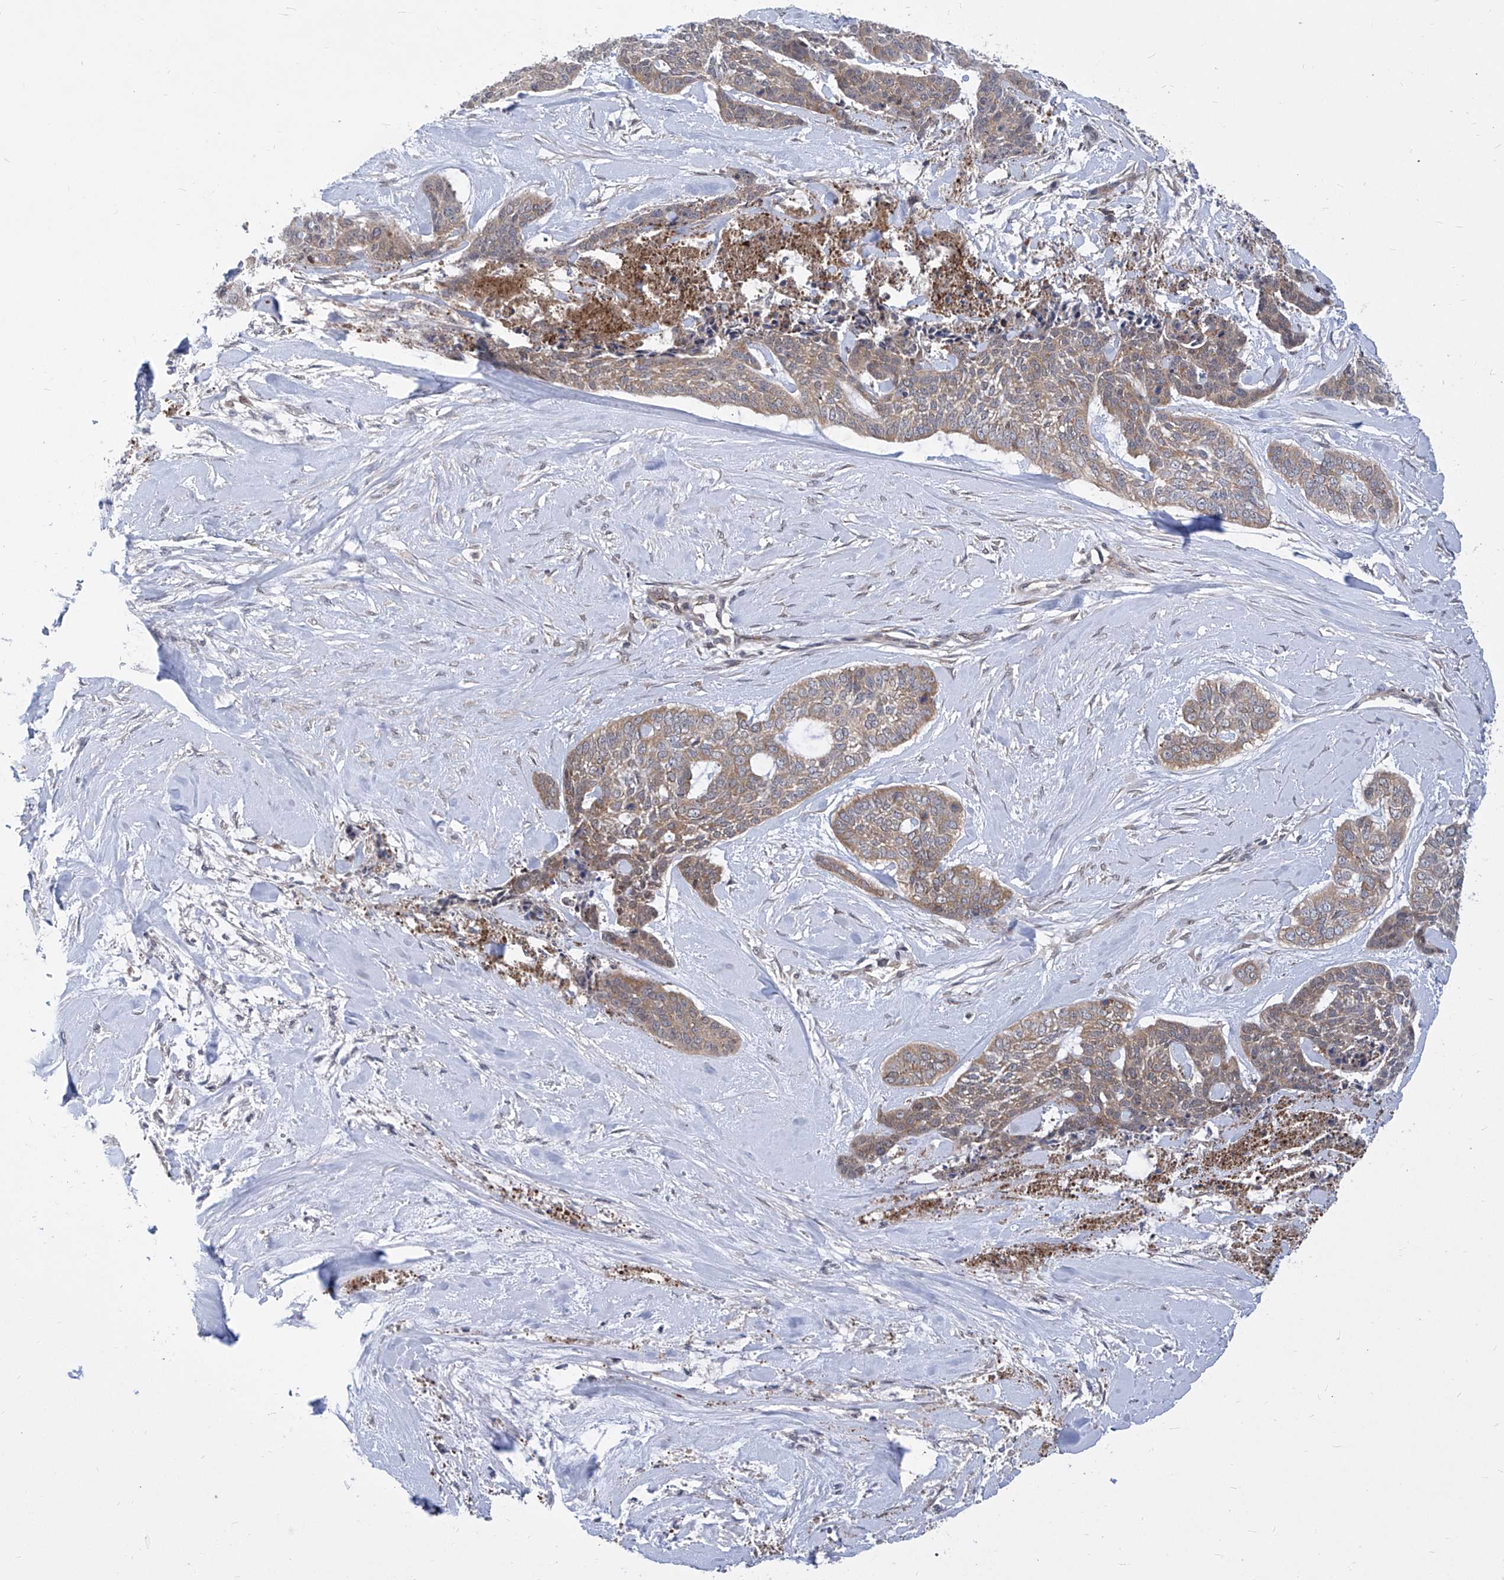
{"staining": {"intensity": "weak", "quantity": ">75%", "location": "cytoplasmic/membranous"}, "tissue": "skin cancer", "cell_type": "Tumor cells", "image_type": "cancer", "snomed": [{"axis": "morphology", "description": "Basal cell carcinoma"}, {"axis": "topography", "description": "Skin"}], "caption": "Skin basal cell carcinoma tissue shows weak cytoplasmic/membranous expression in about >75% of tumor cells The staining is performed using DAB brown chromogen to label protein expression. The nuclei are counter-stained blue using hematoxylin.", "gene": "EIF3M", "patient": {"sex": "female", "age": 64}}